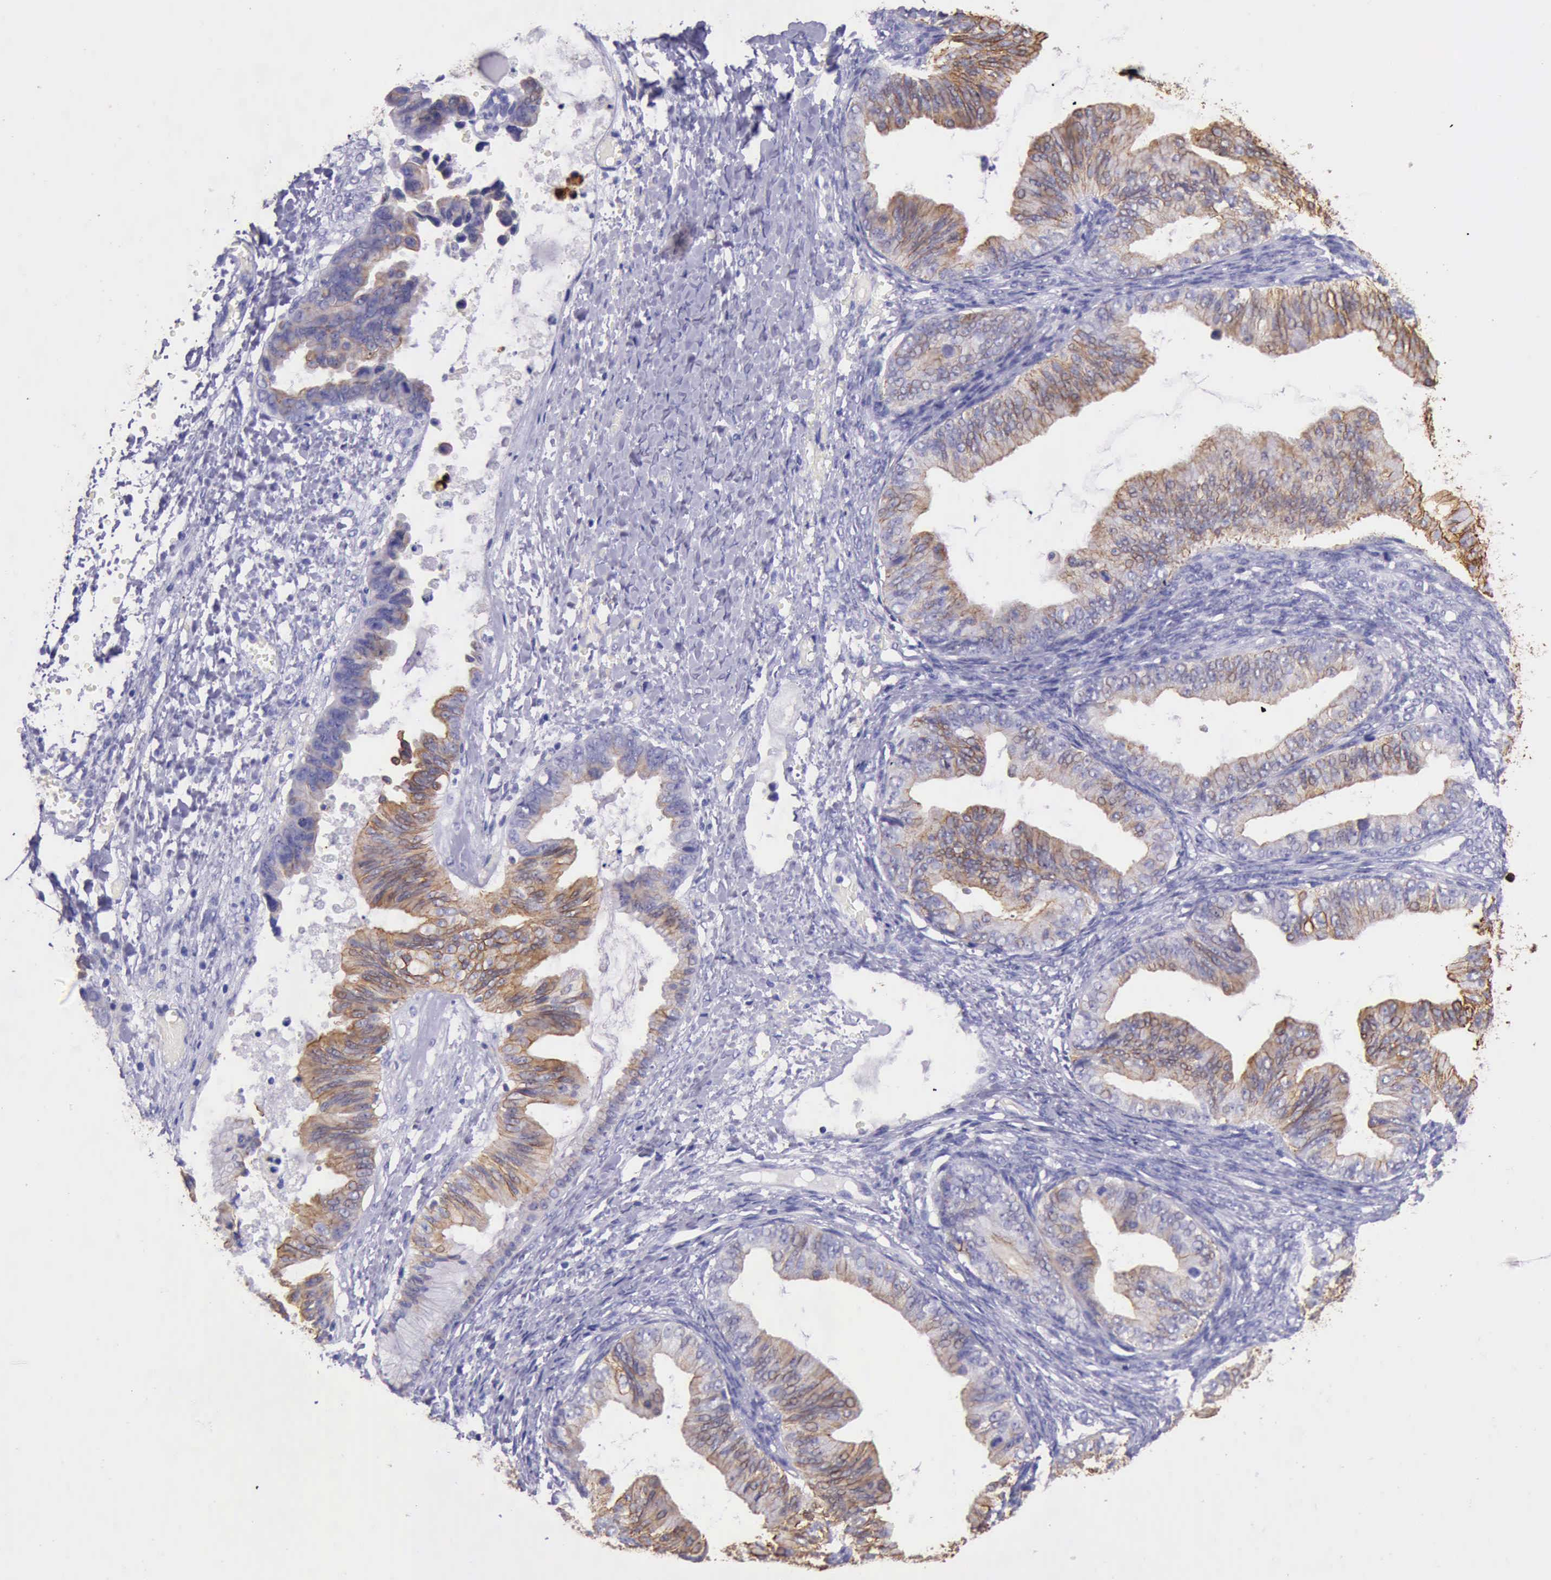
{"staining": {"intensity": "moderate", "quantity": ">75%", "location": "cytoplasmic/membranous"}, "tissue": "ovarian cancer", "cell_type": "Tumor cells", "image_type": "cancer", "snomed": [{"axis": "morphology", "description": "Cystadenocarcinoma, mucinous, NOS"}, {"axis": "topography", "description": "Ovary"}], "caption": "Immunohistochemical staining of ovarian cancer (mucinous cystadenocarcinoma) shows medium levels of moderate cytoplasmic/membranous protein staining in approximately >75% of tumor cells.", "gene": "KRT8", "patient": {"sex": "female", "age": 36}}